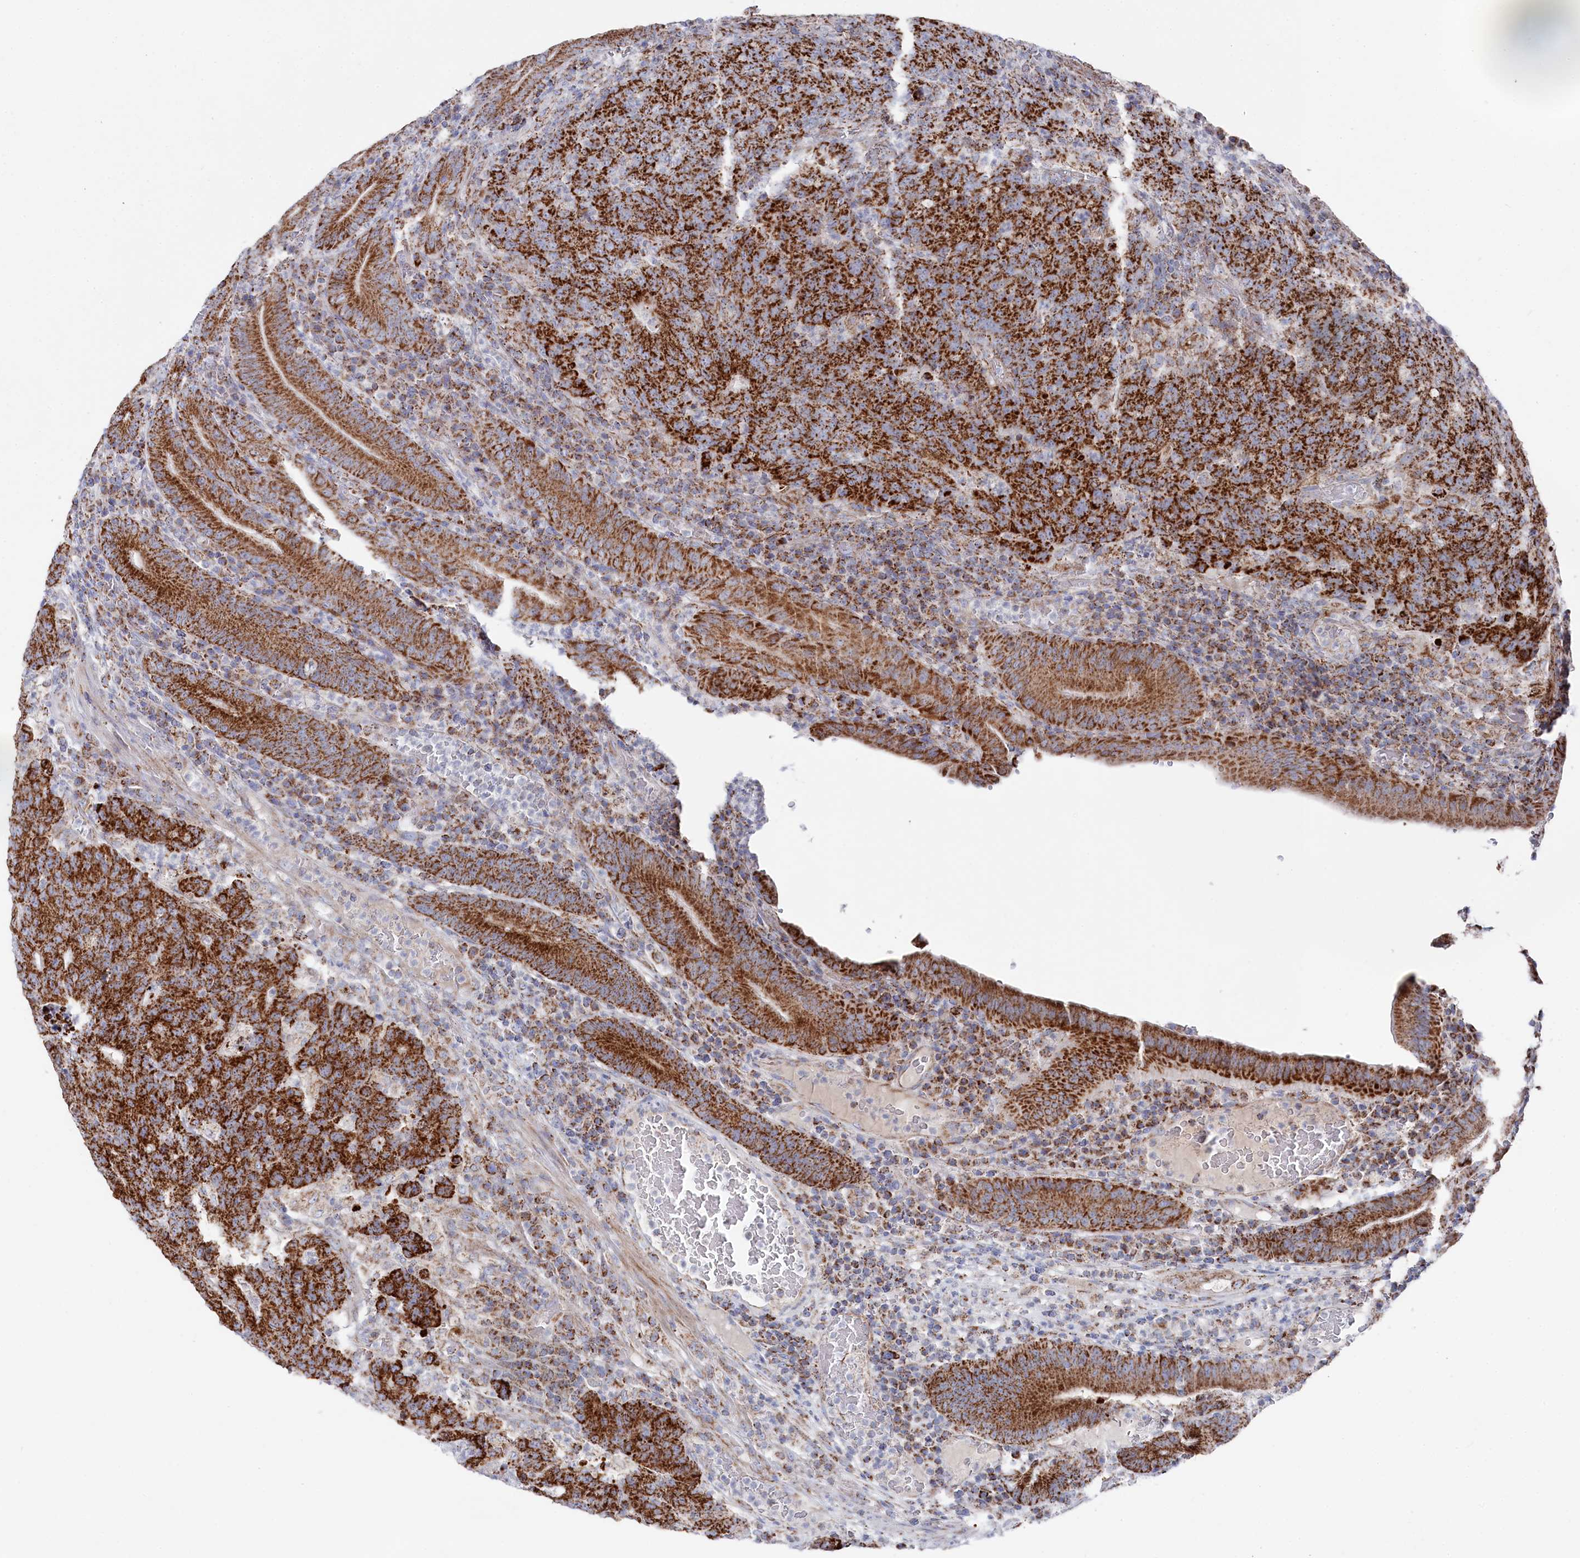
{"staining": {"intensity": "strong", "quantity": ">75%", "location": "cytoplasmic/membranous"}, "tissue": "colorectal cancer", "cell_type": "Tumor cells", "image_type": "cancer", "snomed": [{"axis": "morphology", "description": "Normal tissue, NOS"}, {"axis": "morphology", "description": "Adenocarcinoma, NOS"}, {"axis": "topography", "description": "Colon"}], "caption": "Protein positivity by IHC exhibits strong cytoplasmic/membranous expression in approximately >75% of tumor cells in colorectal adenocarcinoma.", "gene": "GLS2", "patient": {"sex": "female", "age": 75}}